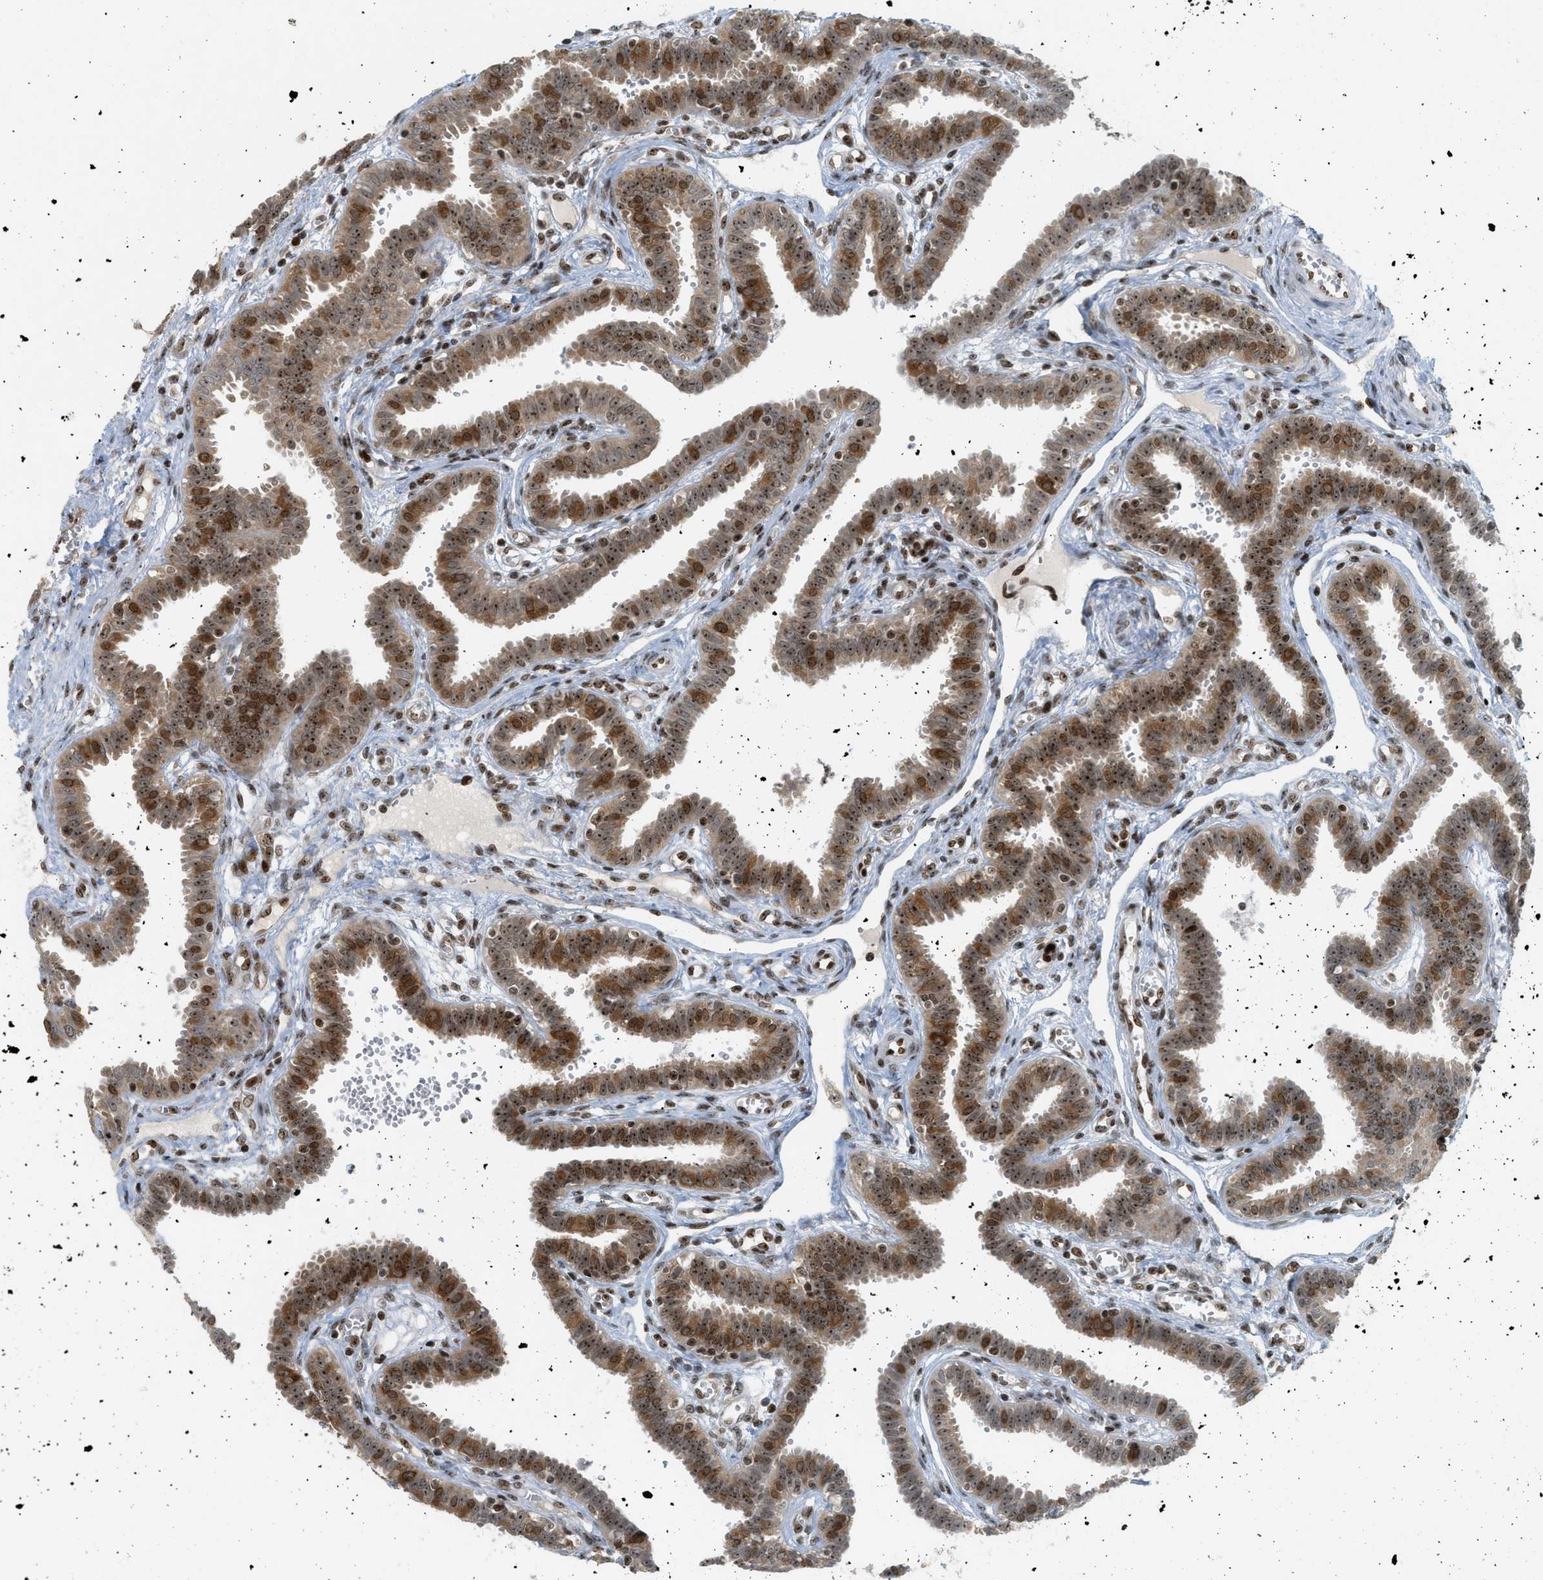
{"staining": {"intensity": "moderate", "quantity": ">75%", "location": "nuclear"}, "tissue": "fallopian tube", "cell_type": "Glandular cells", "image_type": "normal", "snomed": [{"axis": "morphology", "description": "Normal tissue, NOS"}, {"axis": "topography", "description": "Fallopian tube"}], "caption": "Immunohistochemical staining of benign human fallopian tube exhibits >75% levels of moderate nuclear protein staining in approximately >75% of glandular cells. The staining is performed using DAB (3,3'-diaminobenzidine) brown chromogen to label protein expression. The nuclei are counter-stained blue using hematoxylin.", "gene": "ZNF22", "patient": {"sex": "female", "age": 32}}